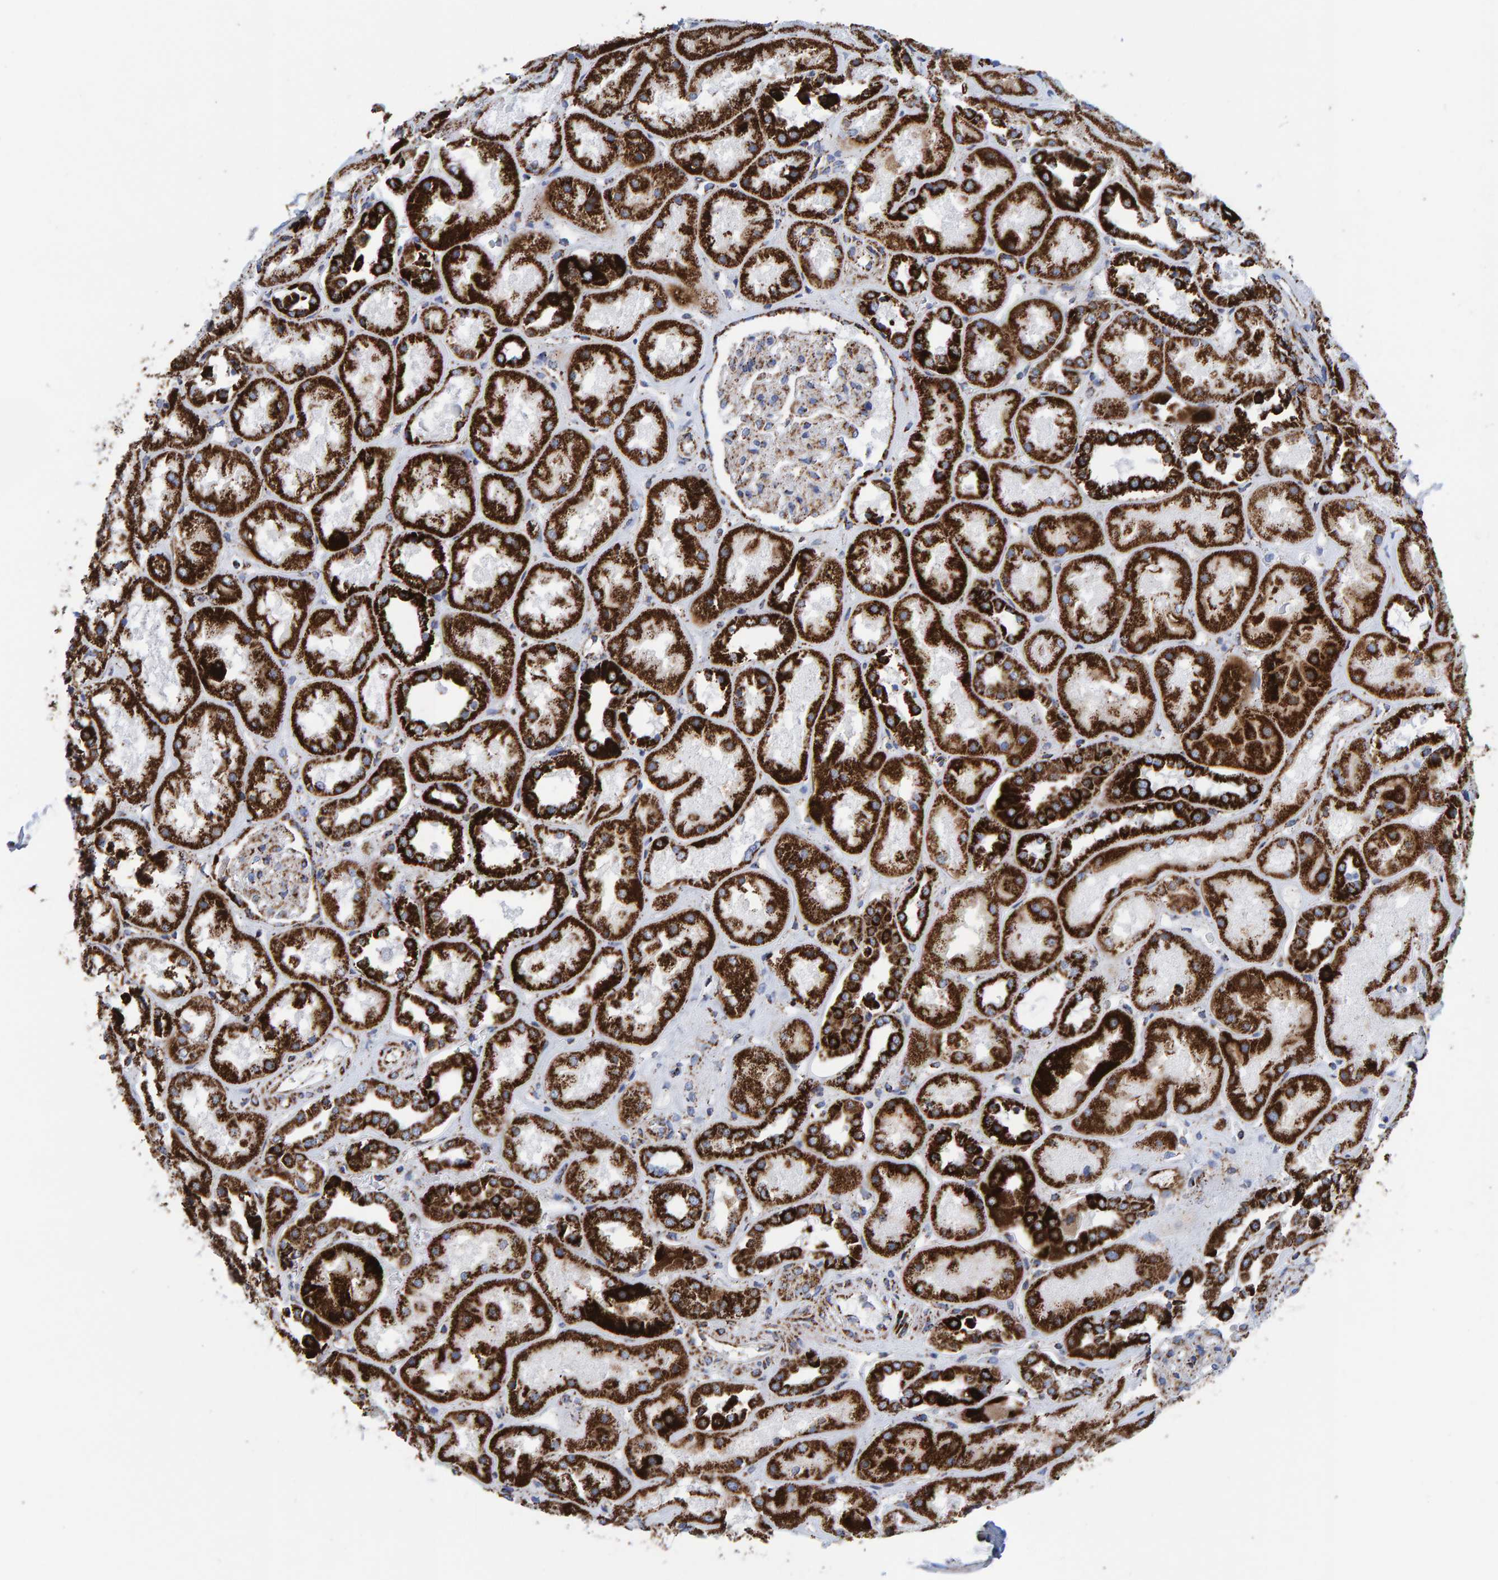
{"staining": {"intensity": "moderate", "quantity": ">75%", "location": "cytoplasmic/membranous"}, "tissue": "kidney", "cell_type": "Cells in glomeruli", "image_type": "normal", "snomed": [{"axis": "morphology", "description": "Normal tissue, NOS"}, {"axis": "topography", "description": "Kidney"}], "caption": "A brown stain shows moderate cytoplasmic/membranous positivity of a protein in cells in glomeruli of normal kidney. (DAB (3,3'-diaminobenzidine) = brown stain, brightfield microscopy at high magnification).", "gene": "ENSG00000262660", "patient": {"sex": "male", "age": 70}}